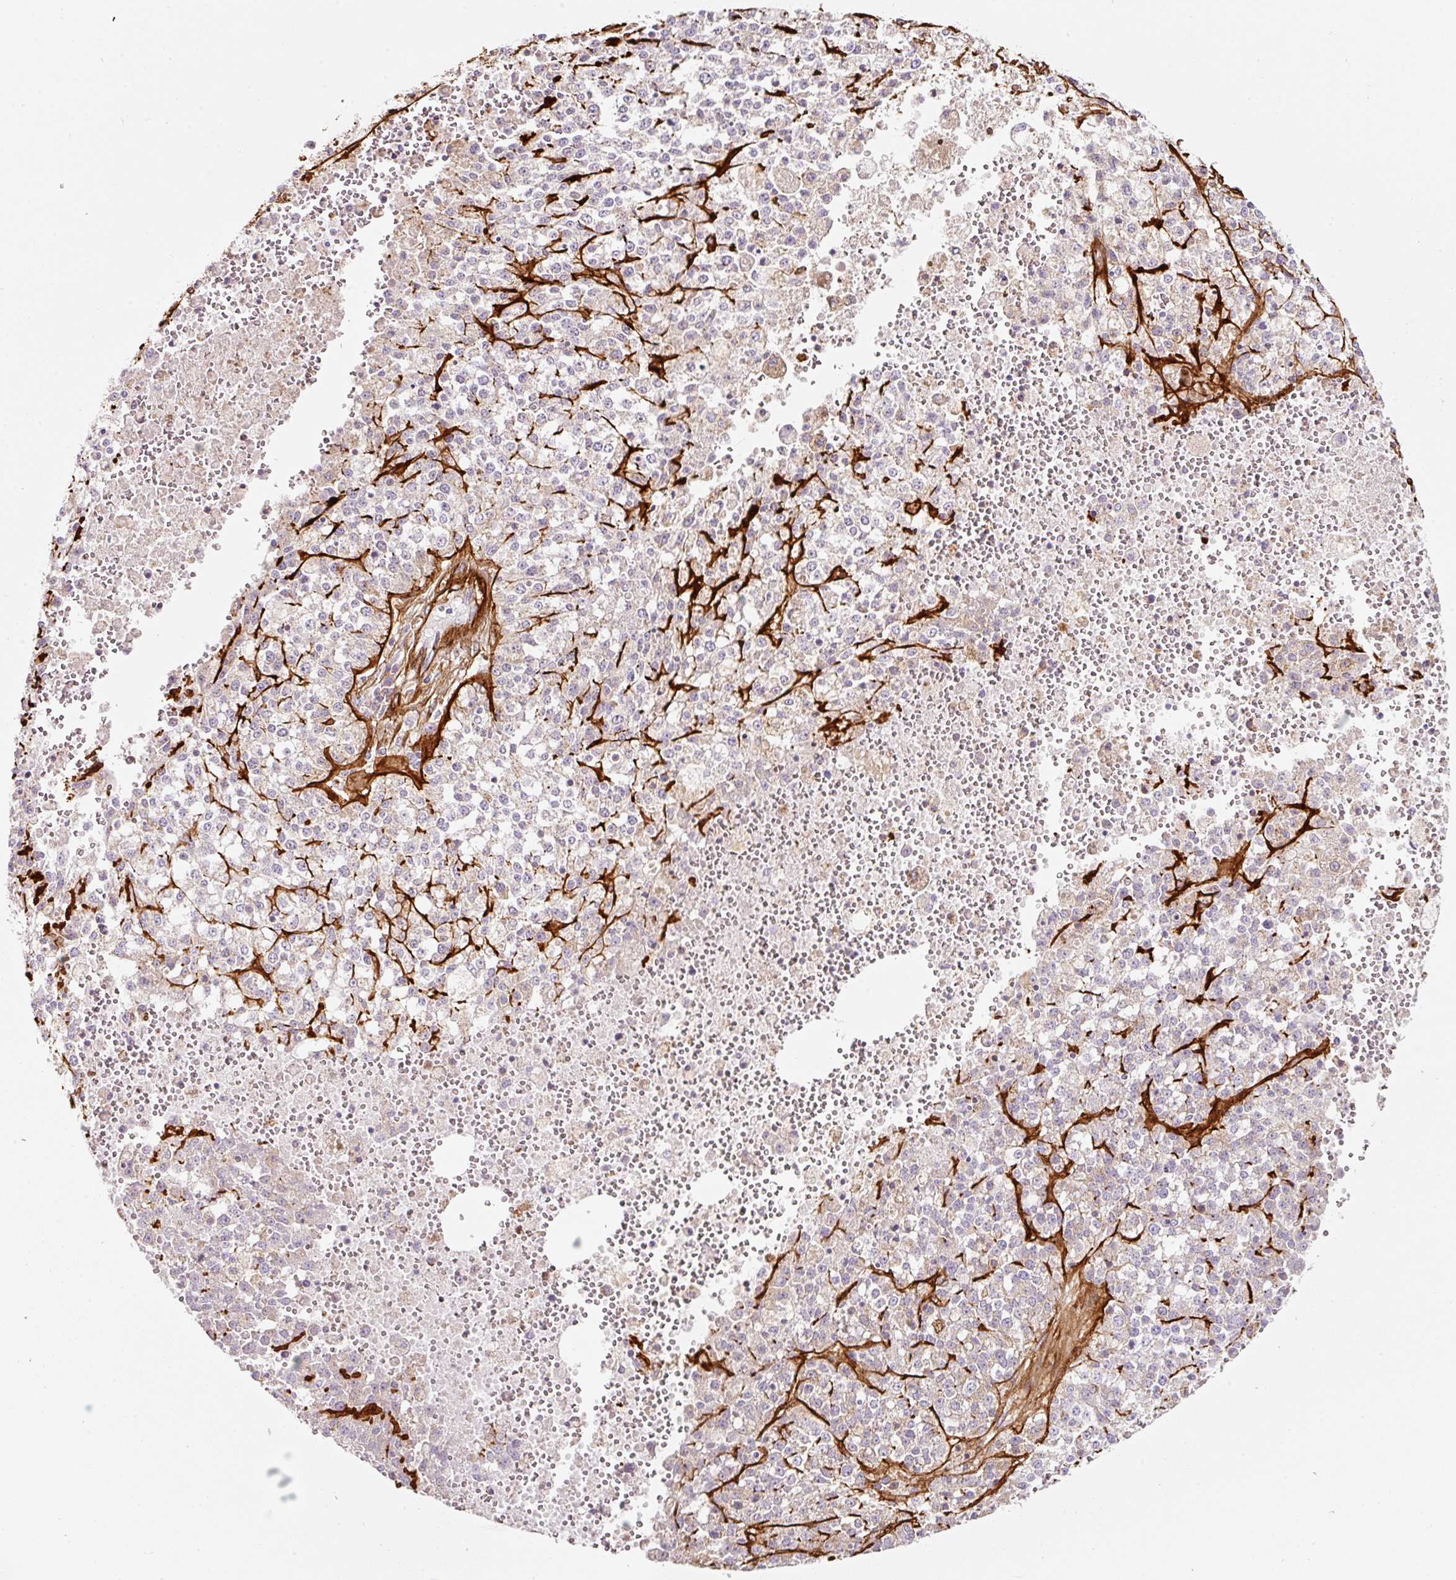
{"staining": {"intensity": "weak", "quantity": "<25%", "location": "cytoplasmic/membranous"}, "tissue": "melanoma", "cell_type": "Tumor cells", "image_type": "cancer", "snomed": [{"axis": "morphology", "description": "Malignant melanoma, NOS"}, {"axis": "topography", "description": "Skin"}], "caption": "The histopathology image displays no significant expression in tumor cells of melanoma.", "gene": "LOXL4", "patient": {"sex": "female", "age": 64}}